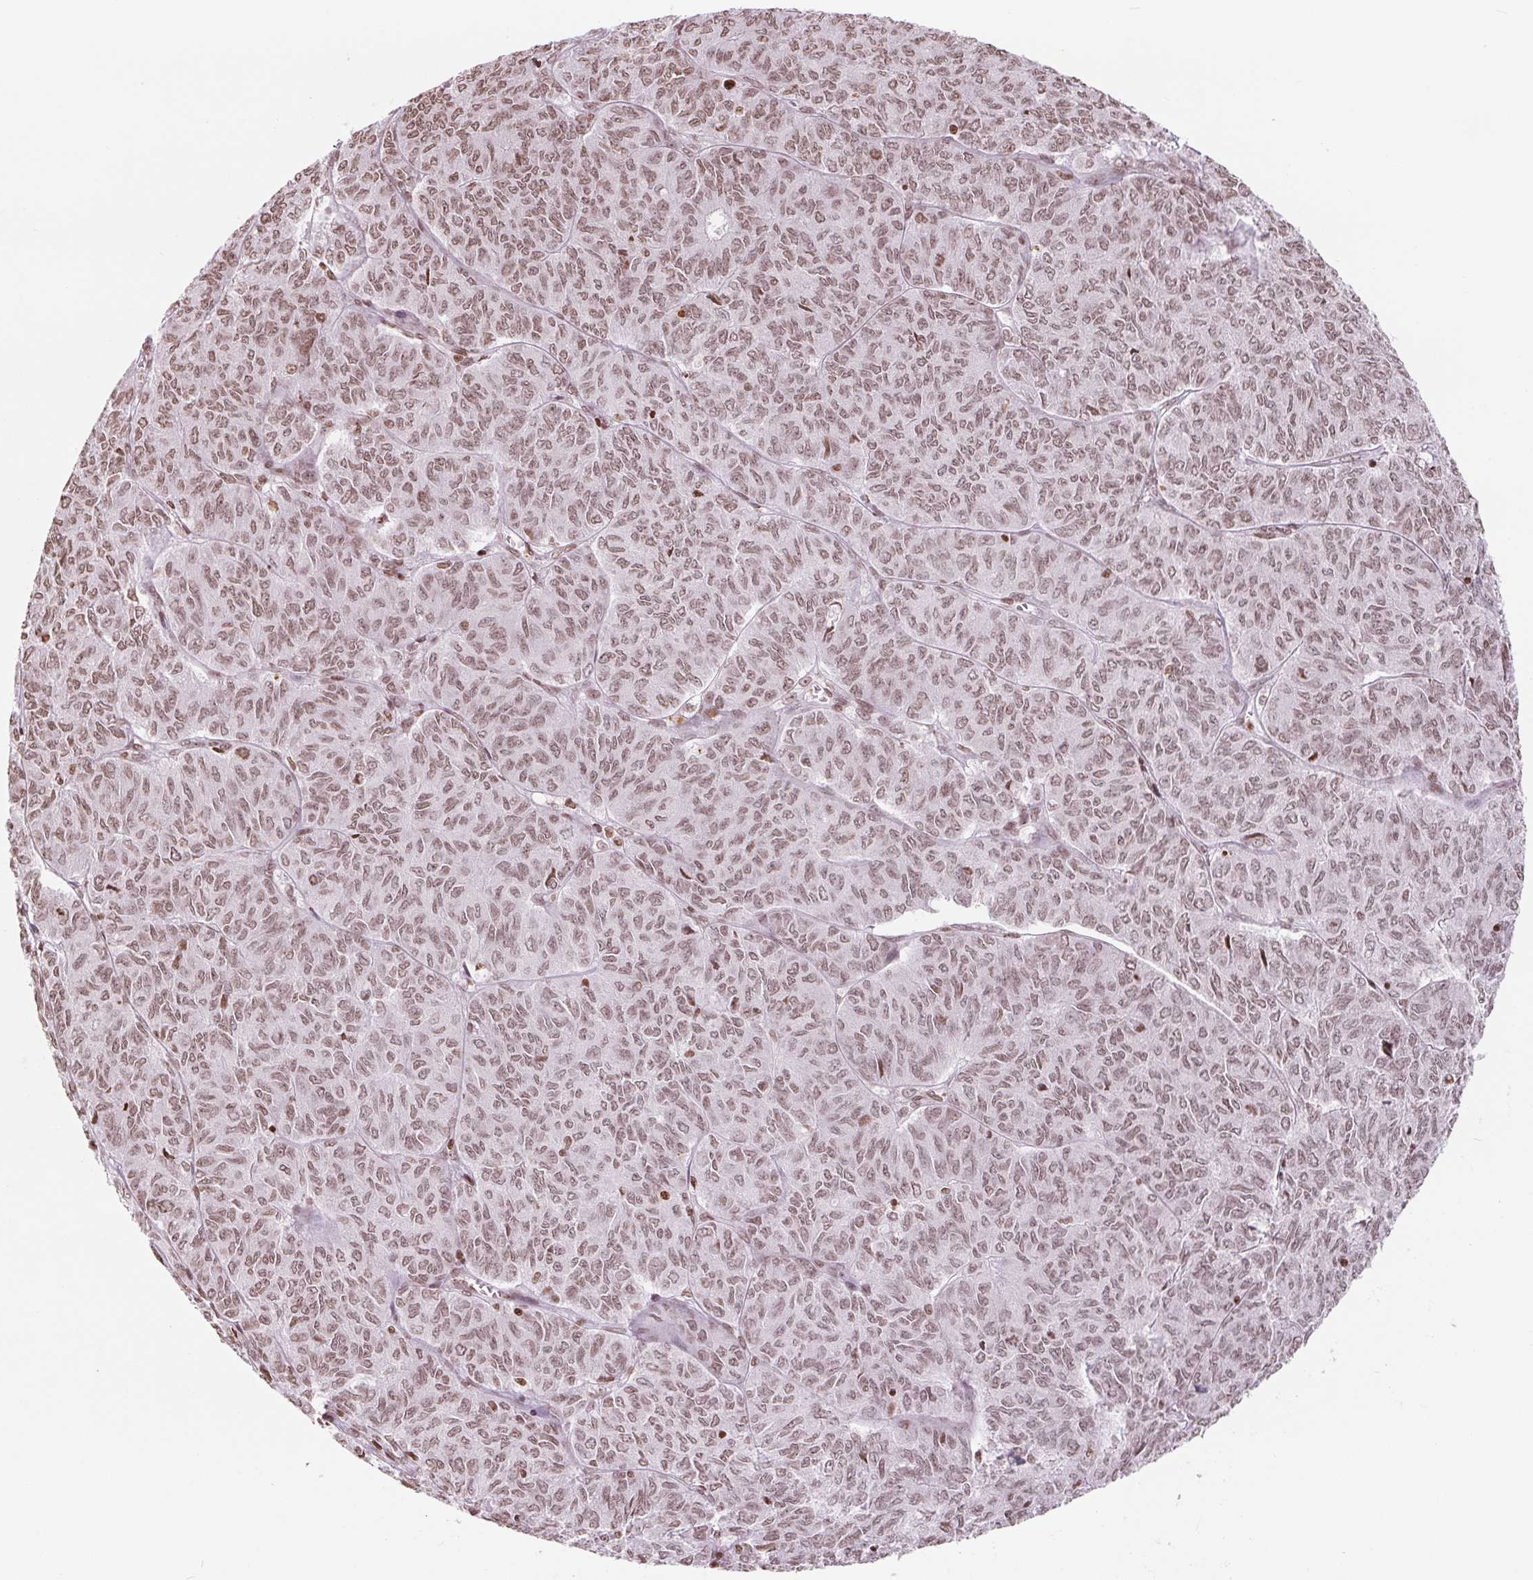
{"staining": {"intensity": "moderate", "quantity": ">75%", "location": "nuclear"}, "tissue": "ovarian cancer", "cell_type": "Tumor cells", "image_type": "cancer", "snomed": [{"axis": "morphology", "description": "Carcinoma, endometroid"}, {"axis": "topography", "description": "Ovary"}], "caption": "Immunohistochemistry (DAB (3,3'-diaminobenzidine)) staining of ovarian cancer (endometroid carcinoma) reveals moderate nuclear protein positivity in approximately >75% of tumor cells.", "gene": "SMIM12", "patient": {"sex": "female", "age": 80}}